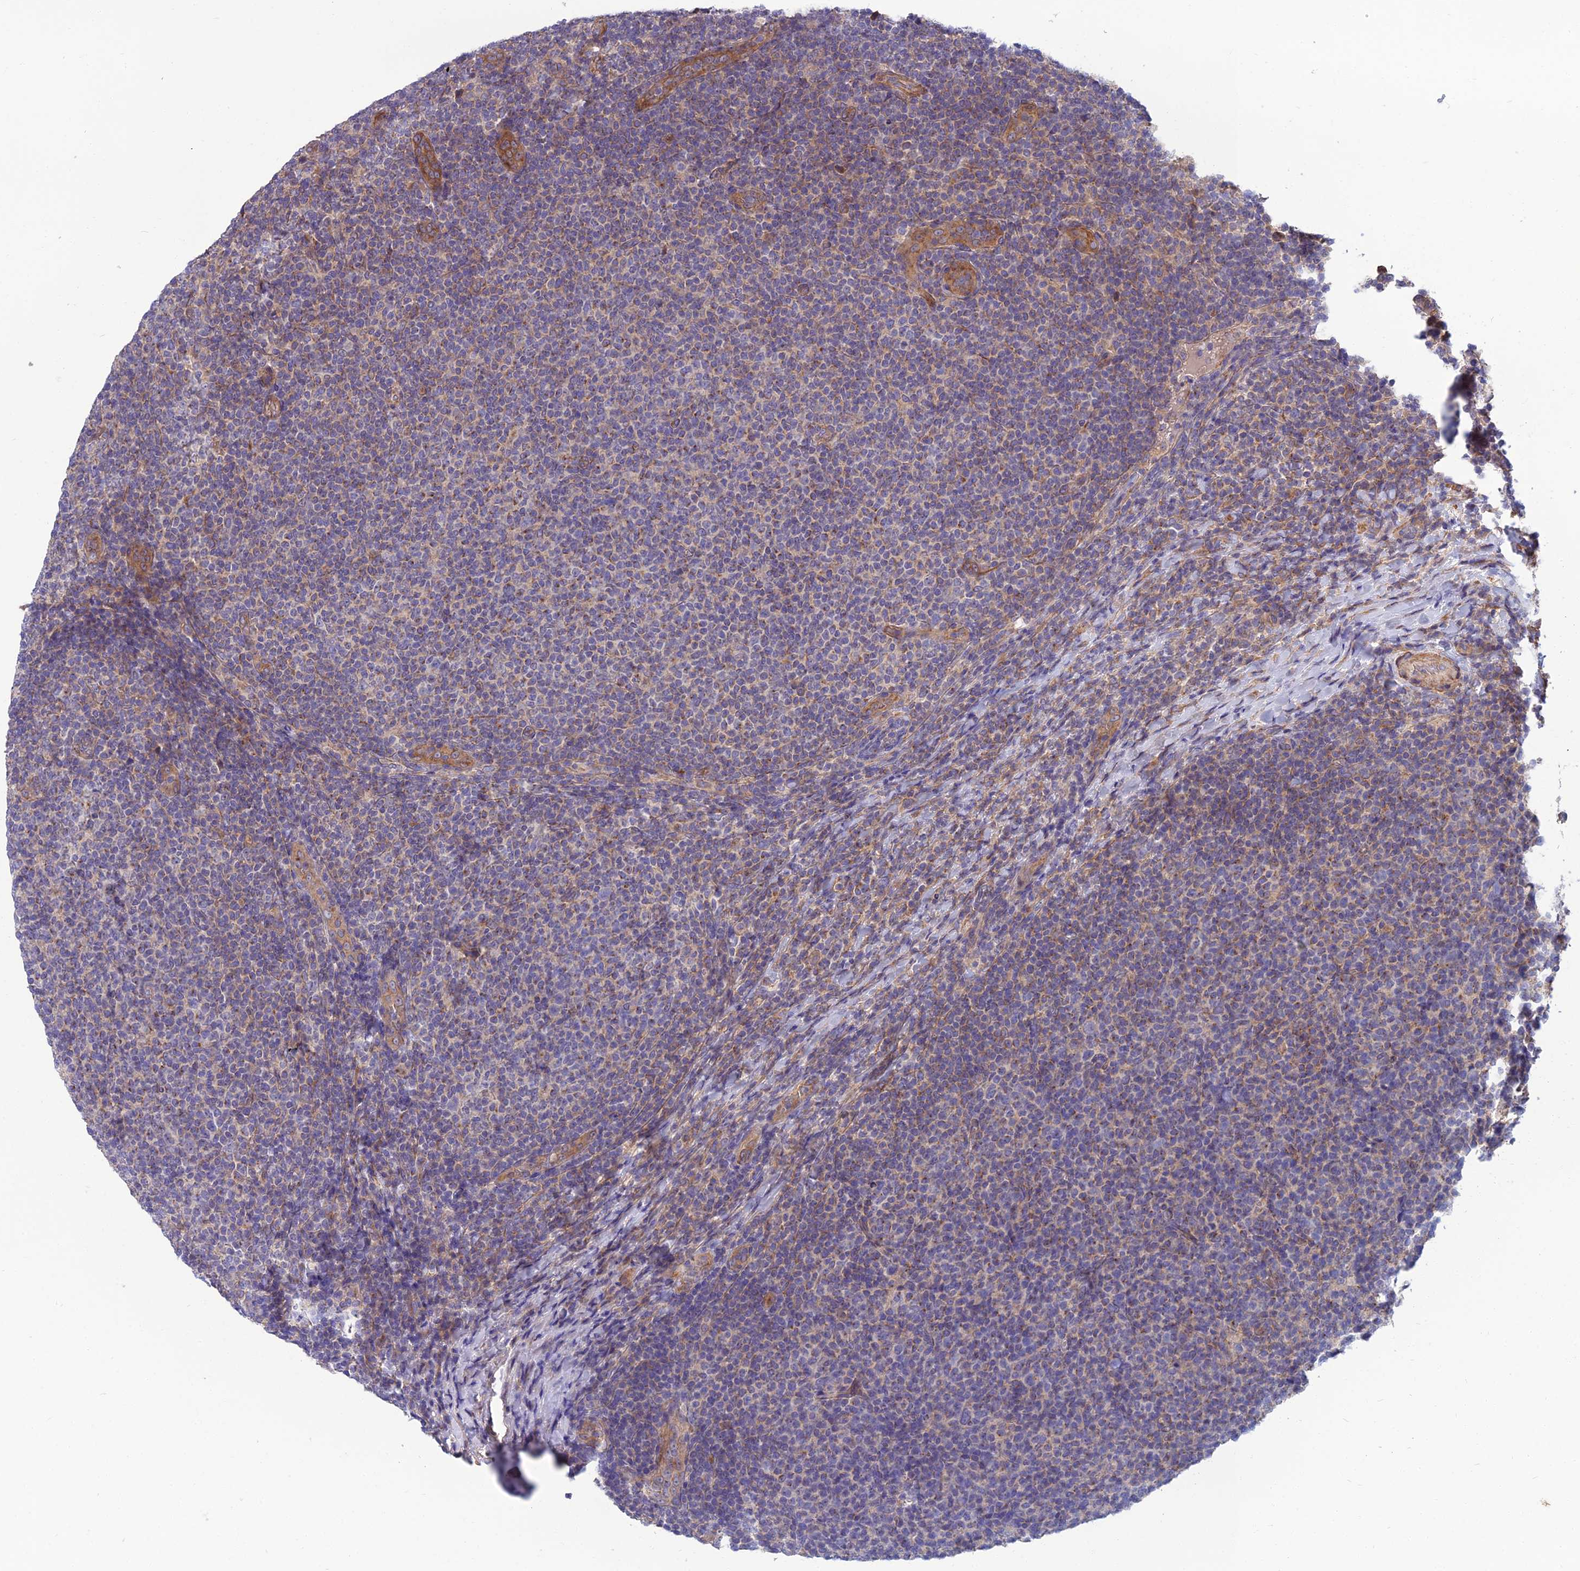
{"staining": {"intensity": "negative", "quantity": "none", "location": "none"}, "tissue": "lymphoma", "cell_type": "Tumor cells", "image_type": "cancer", "snomed": [{"axis": "morphology", "description": "Malignant lymphoma, non-Hodgkin's type, Low grade"}, {"axis": "topography", "description": "Lymph node"}], "caption": "A histopathology image of human low-grade malignant lymphoma, non-Hodgkin's type is negative for staining in tumor cells.", "gene": "WDR24", "patient": {"sex": "male", "age": 66}}